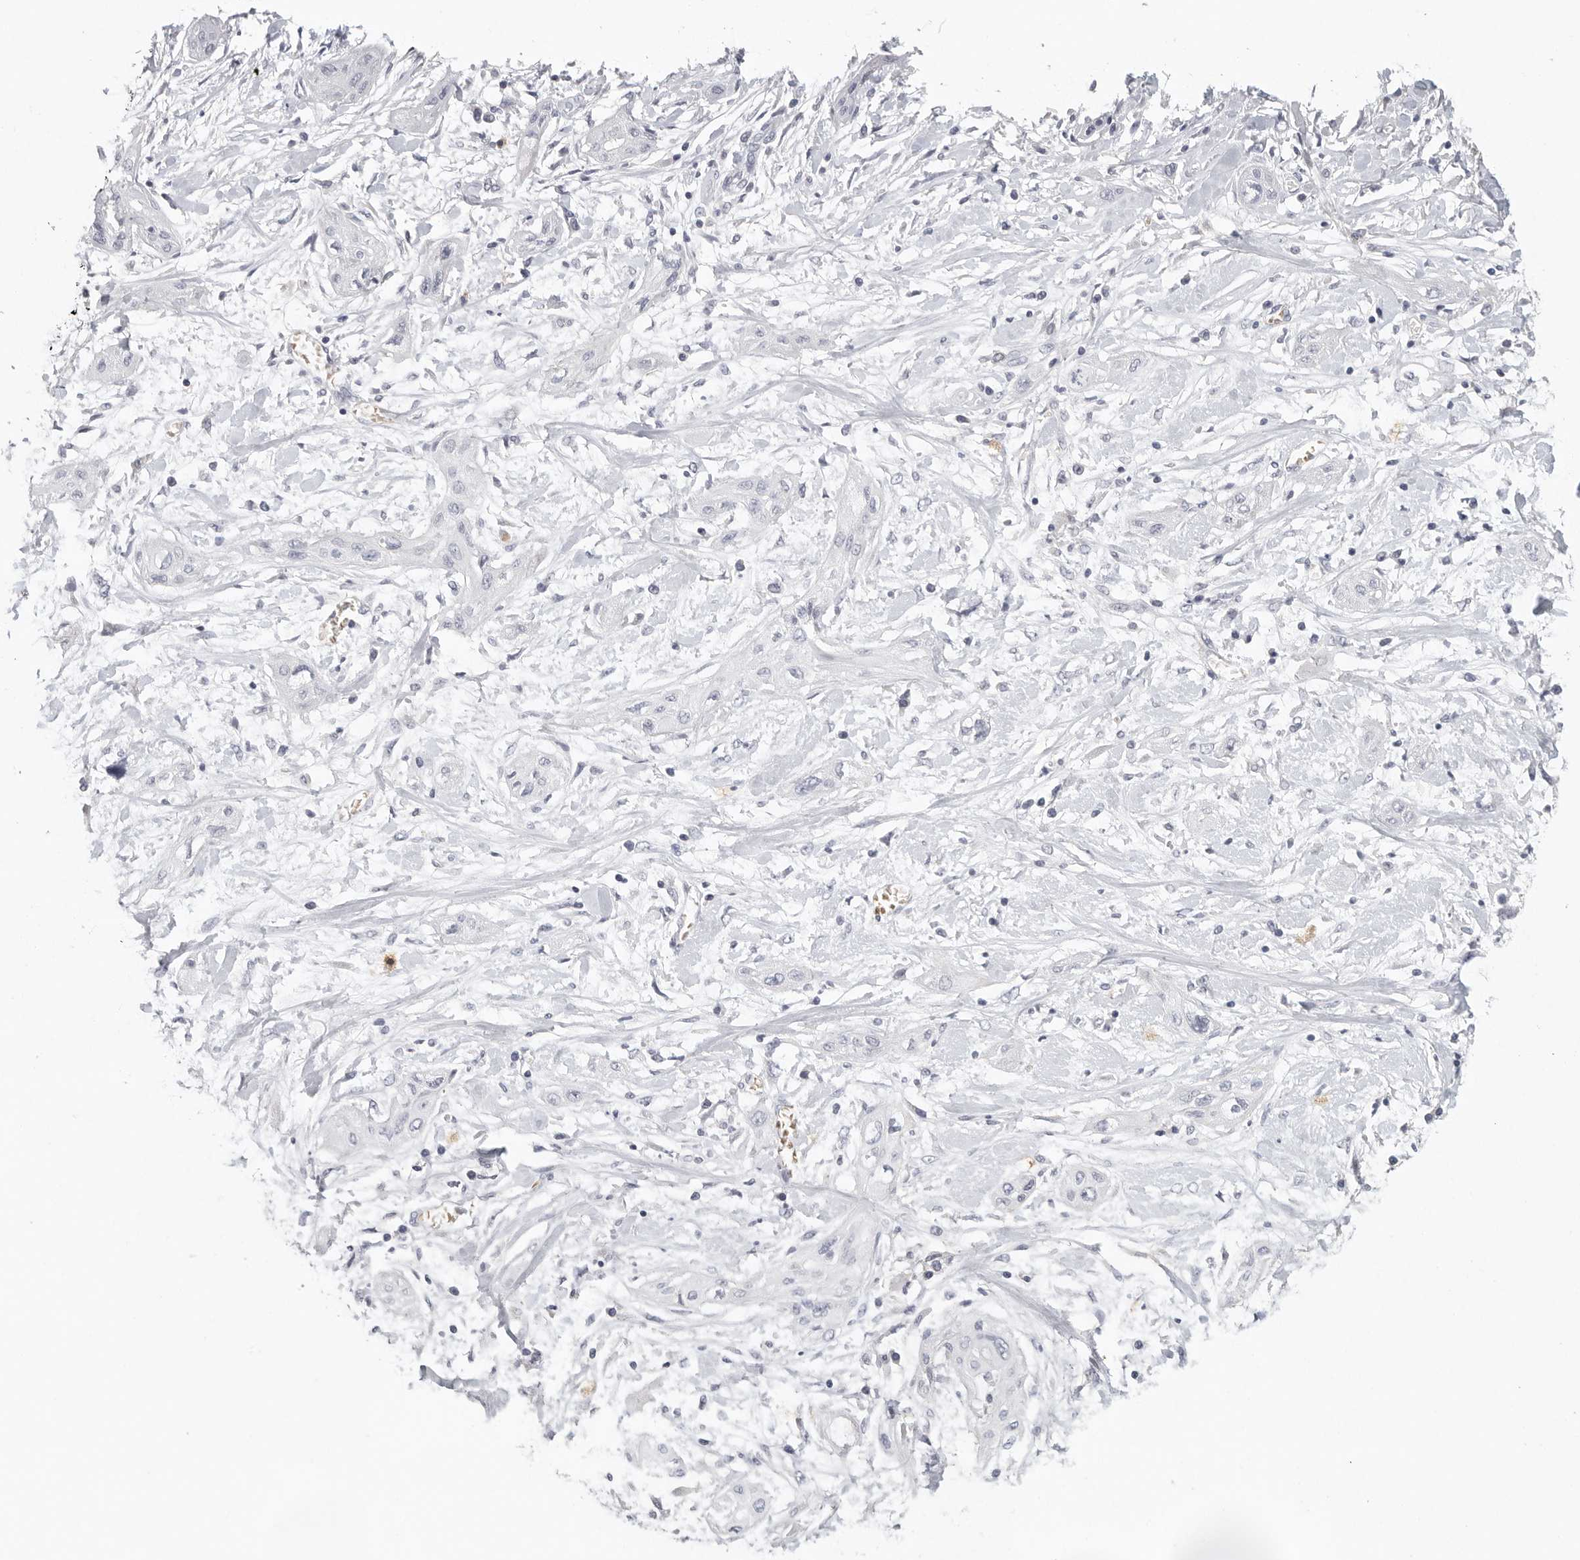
{"staining": {"intensity": "negative", "quantity": "none", "location": "none"}, "tissue": "lung cancer", "cell_type": "Tumor cells", "image_type": "cancer", "snomed": [{"axis": "morphology", "description": "Squamous cell carcinoma, NOS"}, {"axis": "topography", "description": "Lung"}], "caption": "Histopathology image shows no protein expression in tumor cells of lung squamous cell carcinoma tissue.", "gene": "DNAJC11", "patient": {"sex": "female", "age": 47}}